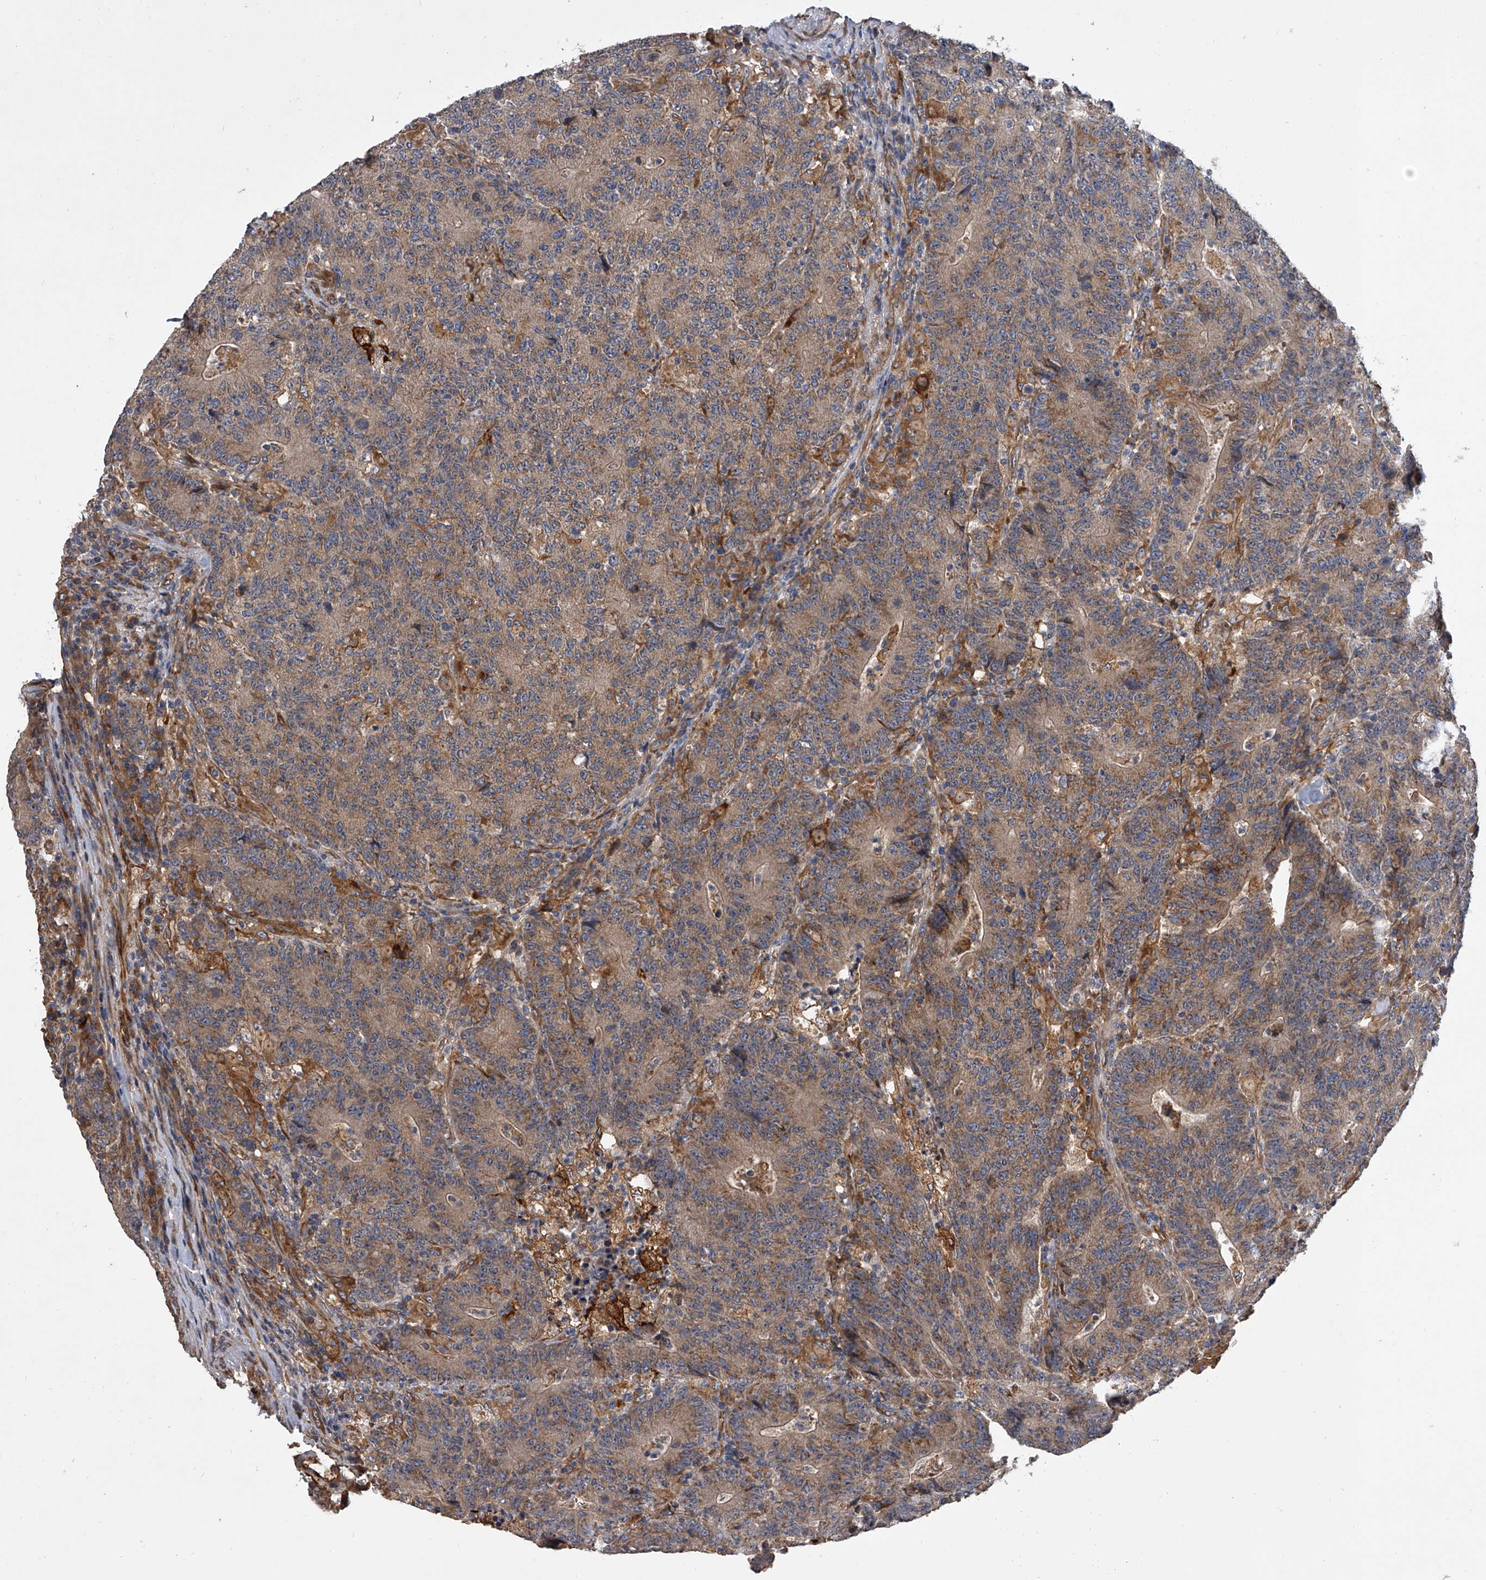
{"staining": {"intensity": "moderate", "quantity": ">75%", "location": "cytoplasmic/membranous"}, "tissue": "colorectal cancer", "cell_type": "Tumor cells", "image_type": "cancer", "snomed": [{"axis": "morphology", "description": "Normal tissue, NOS"}, {"axis": "morphology", "description": "Adenocarcinoma, NOS"}, {"axis": "topography", "description": "Colon"}], "caption": "Immunohistochemistry (DAB (3,3'-diaminobenzidine)) staining of human colorectal cancer reveals moderate cytoplasmic/membranous protein staining in approximately >75% of tumor cells. (brown staining indicates protein expression, while blue staining denotes nuclei).", "gene": "EXOC4", "patient": {"sex": "female", "age": 75}}